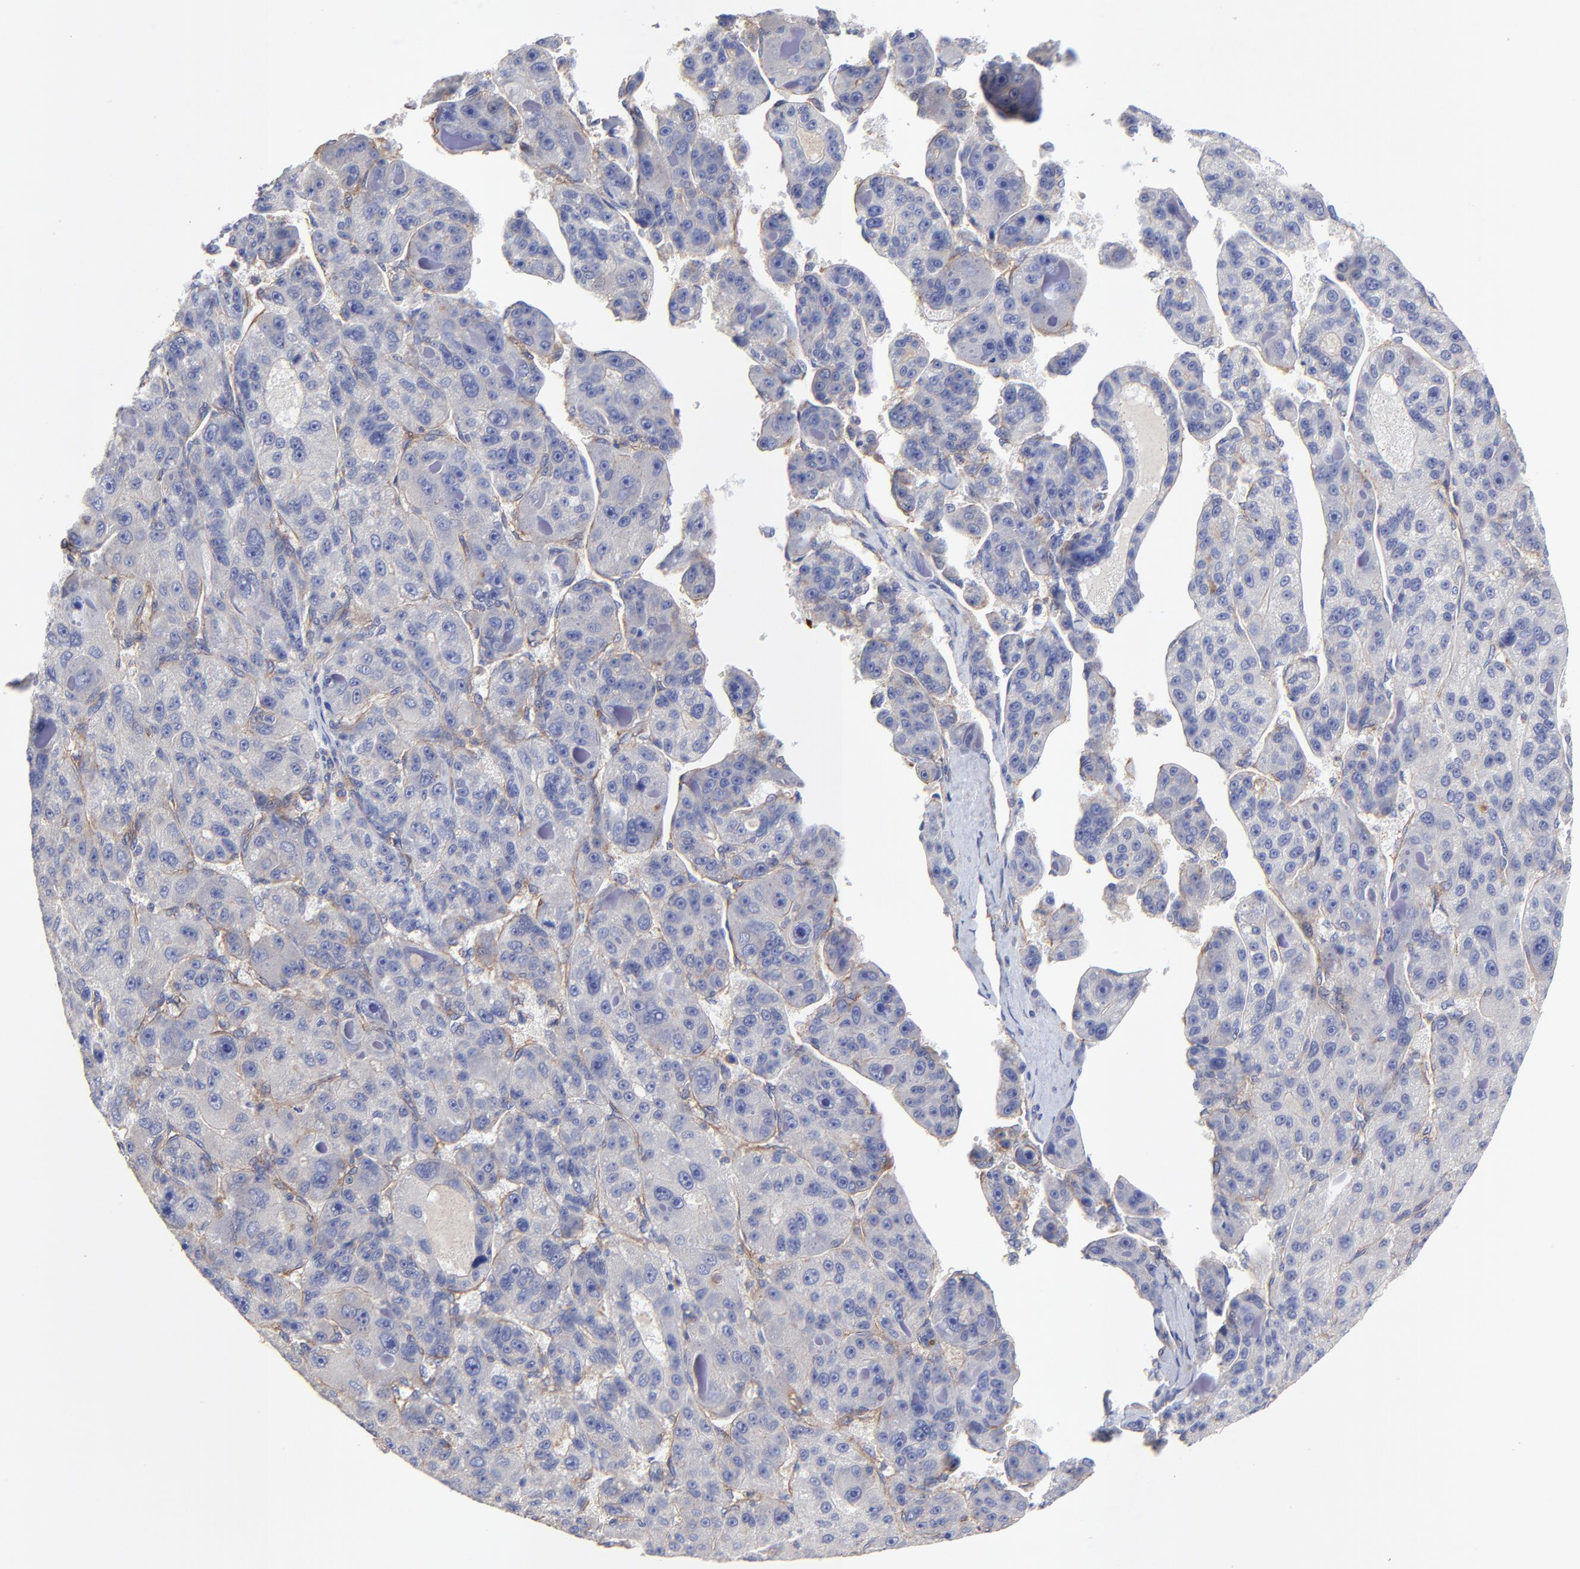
{"staining": {"intensity": "negative", "quantity": "none", "location": "none"}, "tissue": "liver cancer", "cell_type": "Tumor cells", "image_type": "cancer", "snomed": [{"axis": "morphology", "description": "Carcinoma, Hepatocellular, NOS"}, {"axis": "topography", "description": "Liver"}], "caption": "Immunohistochemistry (IHC) photomicrograph of neoplastic tissue: human liver cancer stained with DAB (3,3'-diaminobenzidine) demonstrates no significant protein positivity in tumor cells. The staining was performed using DAB to visualize the protein expression in brown, while the nuclei were stained in blue with hematoxylin (Magnification: 20x).", "gene": "SULF2", "patient": {"sex": "male", "age": 76}}